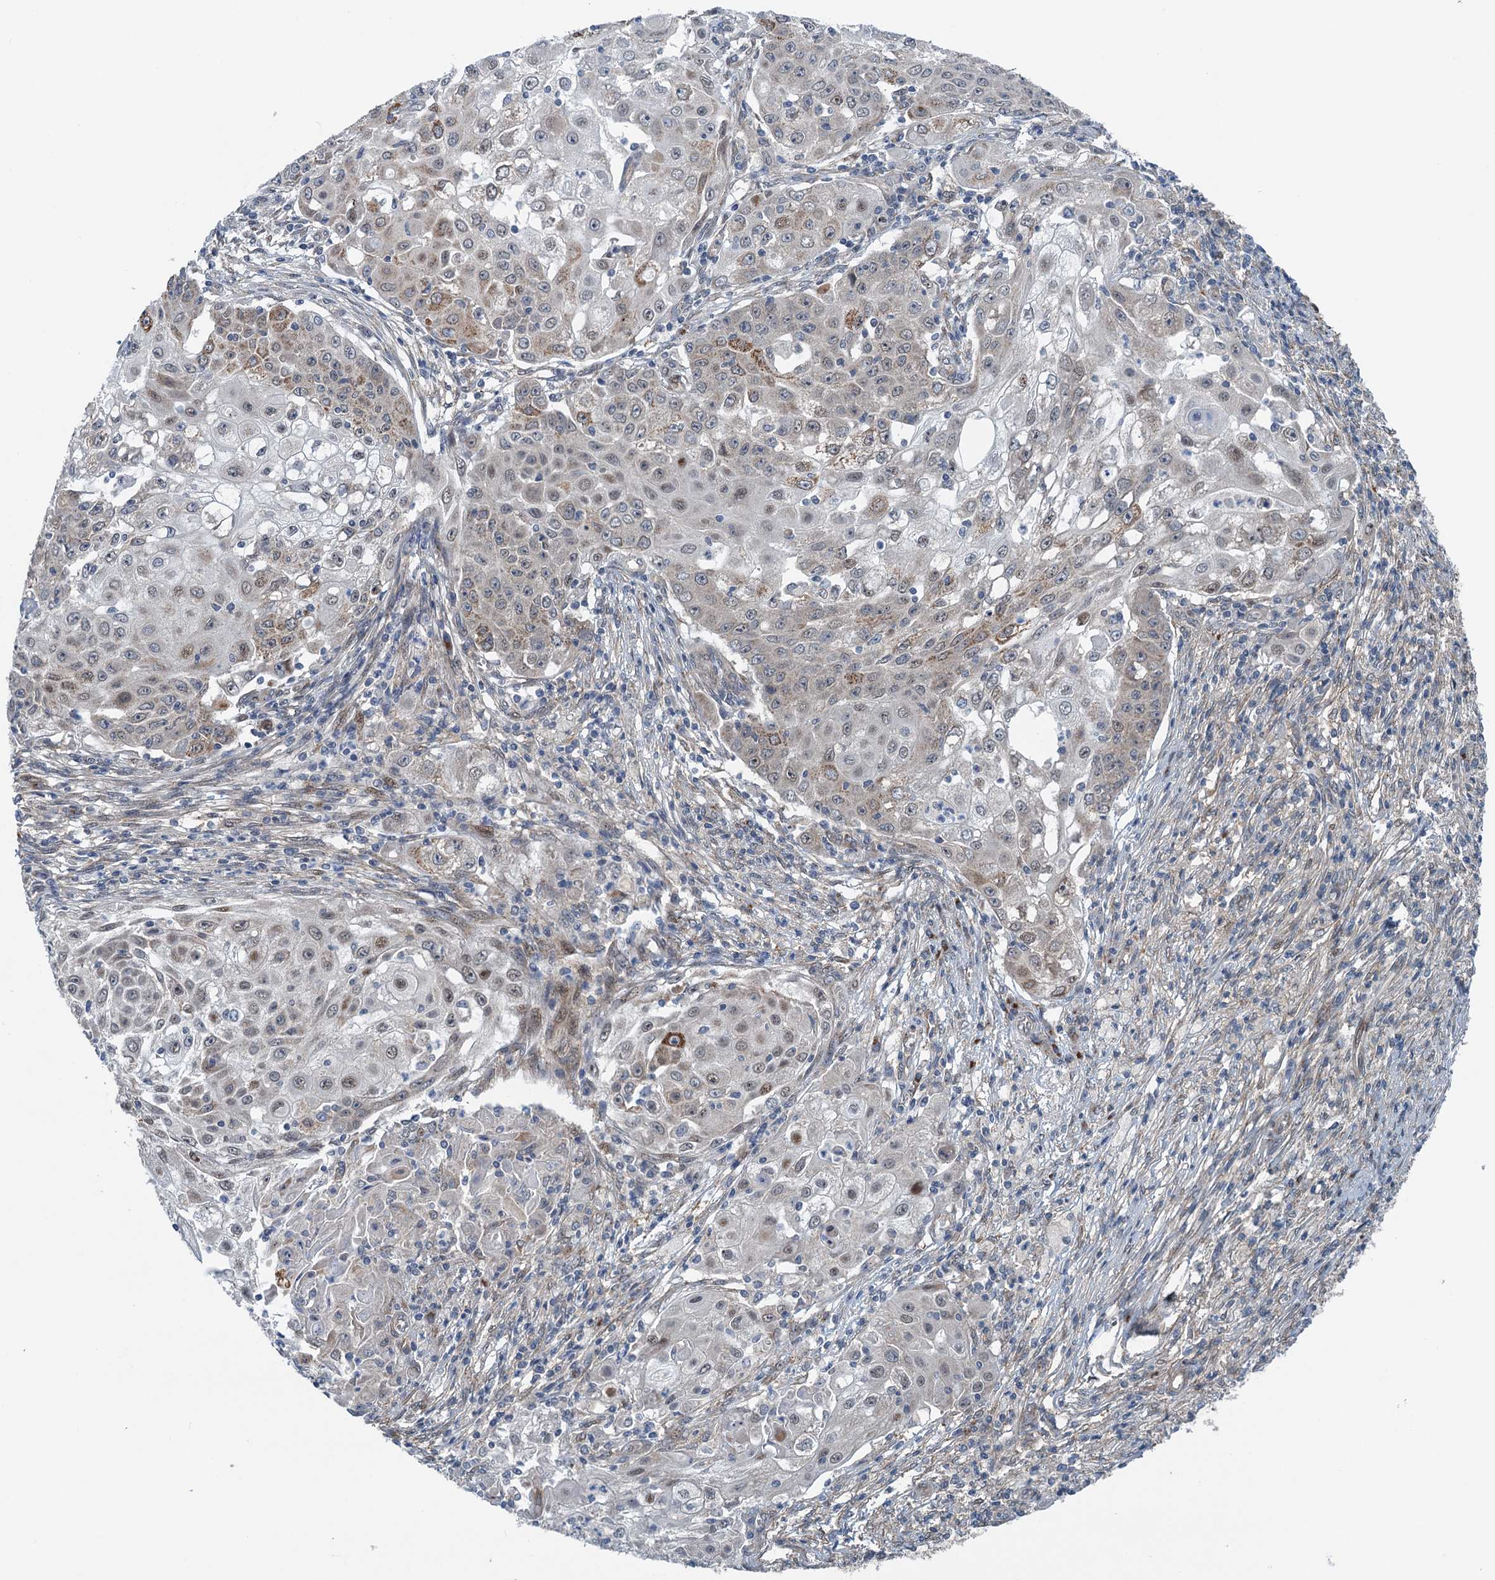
{"staining": {"intensity": "moderate", "quantity": "<25%", "location": "cytoplasmic/membranous,nuclear"}, "tissue": "ovarian cancer", "cell_type": "Tumor cells", "image_type": "cancer", "snomed": [{"axis": "morphology", "description": "Carcinoma, endometroid"}, {"axis": "topography", "description": "Ovary"}], "caption": "Moderate cytoplasmic/membranous and nuclear positivity is seen in about <25% of tumor cells in ovarian cancer.", "gene": "DYNC2I2", "patient": {"sex": "female", "age": 42}}